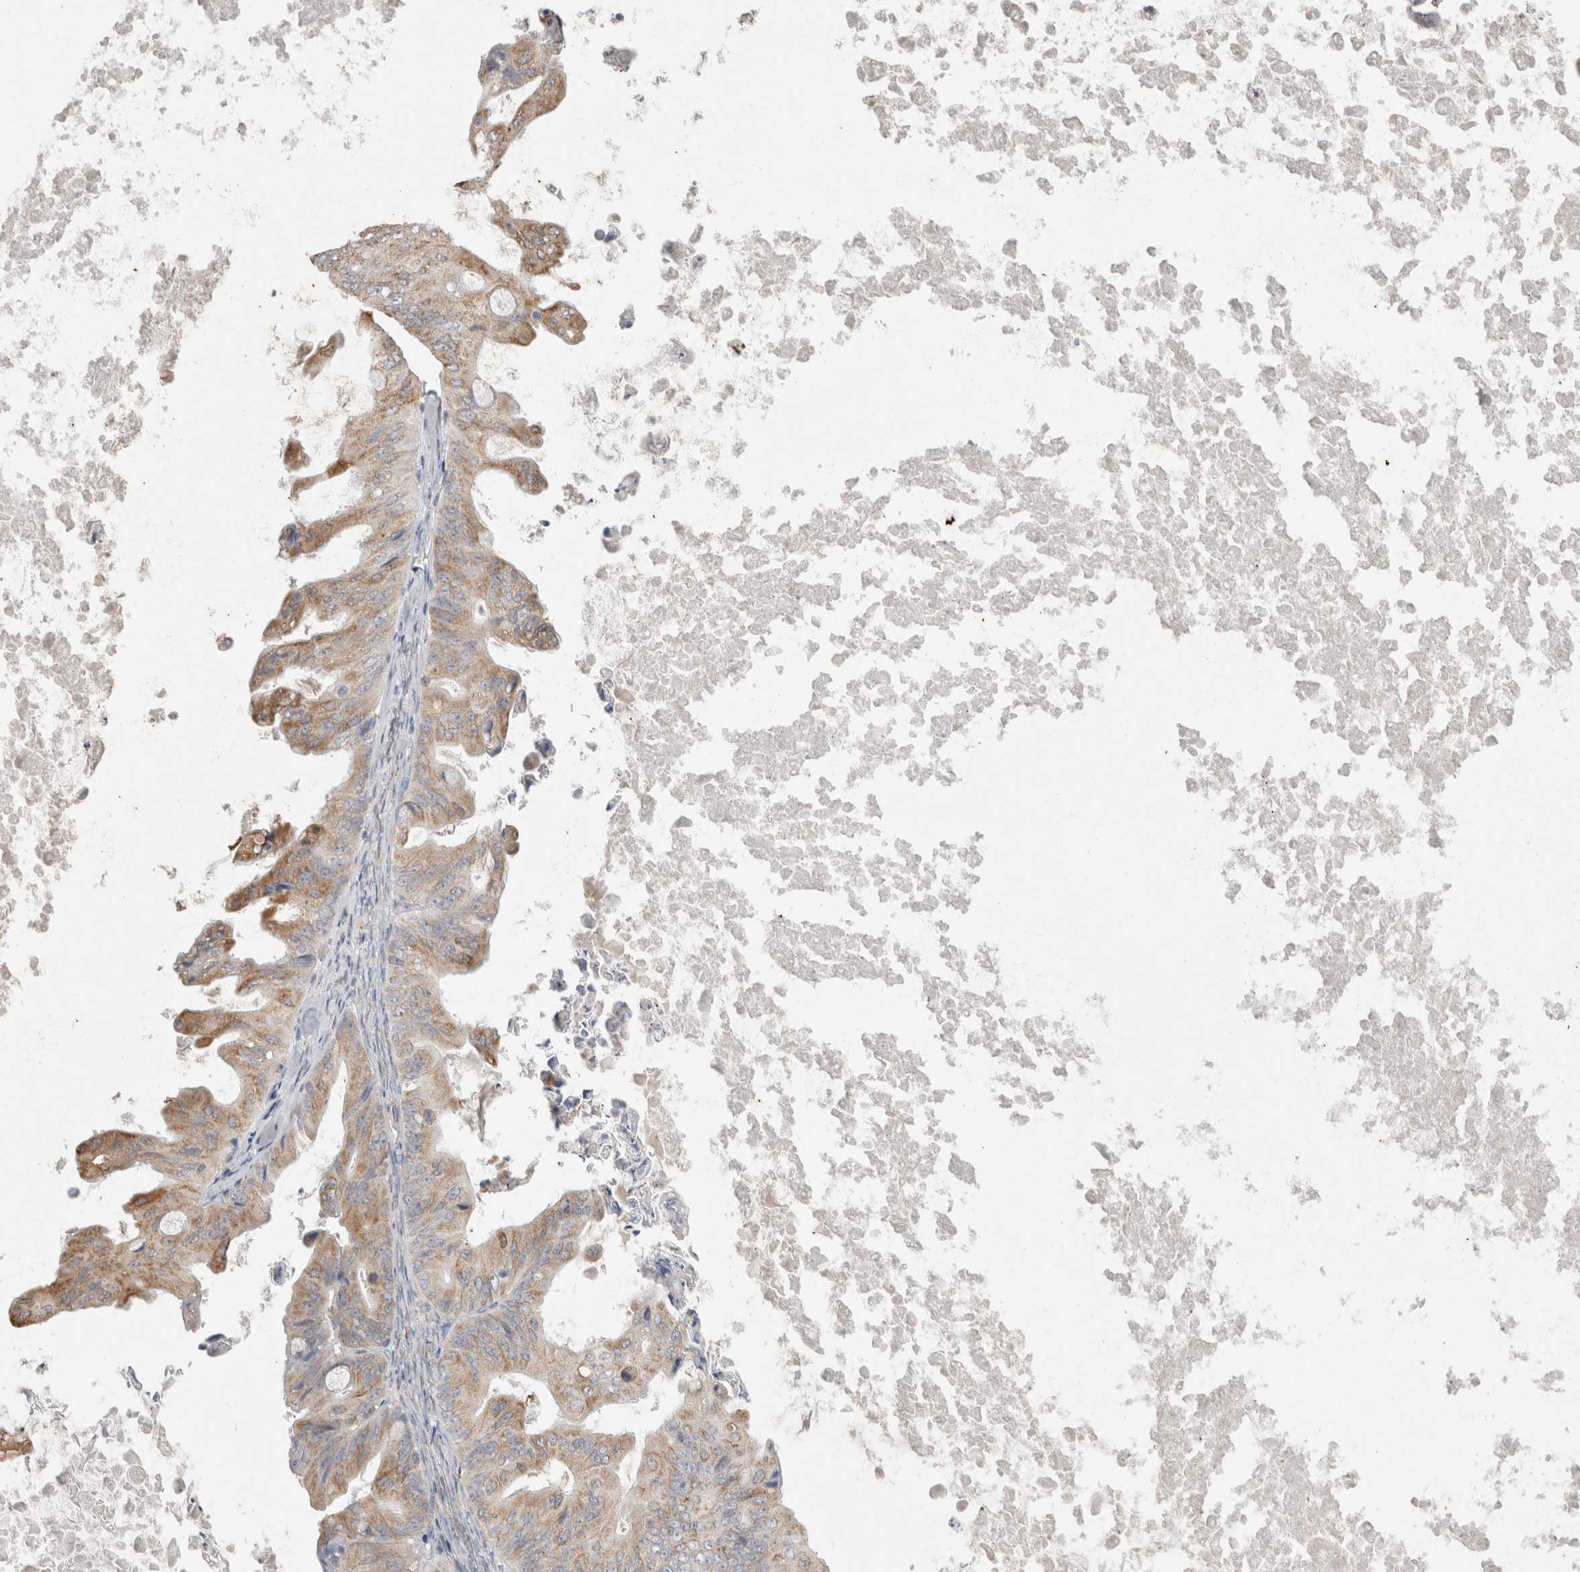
{"staining": {"intensity": "moderate", "quantity": ">75%", "location": "cytoplasmic/membranous"}, "tissue": "ovarian cancer", "cell_type": "Tumor cells", "image_type": "cancer", "snomed": [{"axis": "morphology", "description": "Cystadenocarcinoma, mucinous, NOS"}, {"axis": "topography", "description": "Ovary"}], "caption": "Moderate cytoplasmic/membranous positivity for a protein is seen in about >75% of tumor cells of ovarian mucinous cystadenocarcinoma using immunohistochemistry.", "gene": "LRPAP1", "patient": {"sex": "female", "age": 37}}